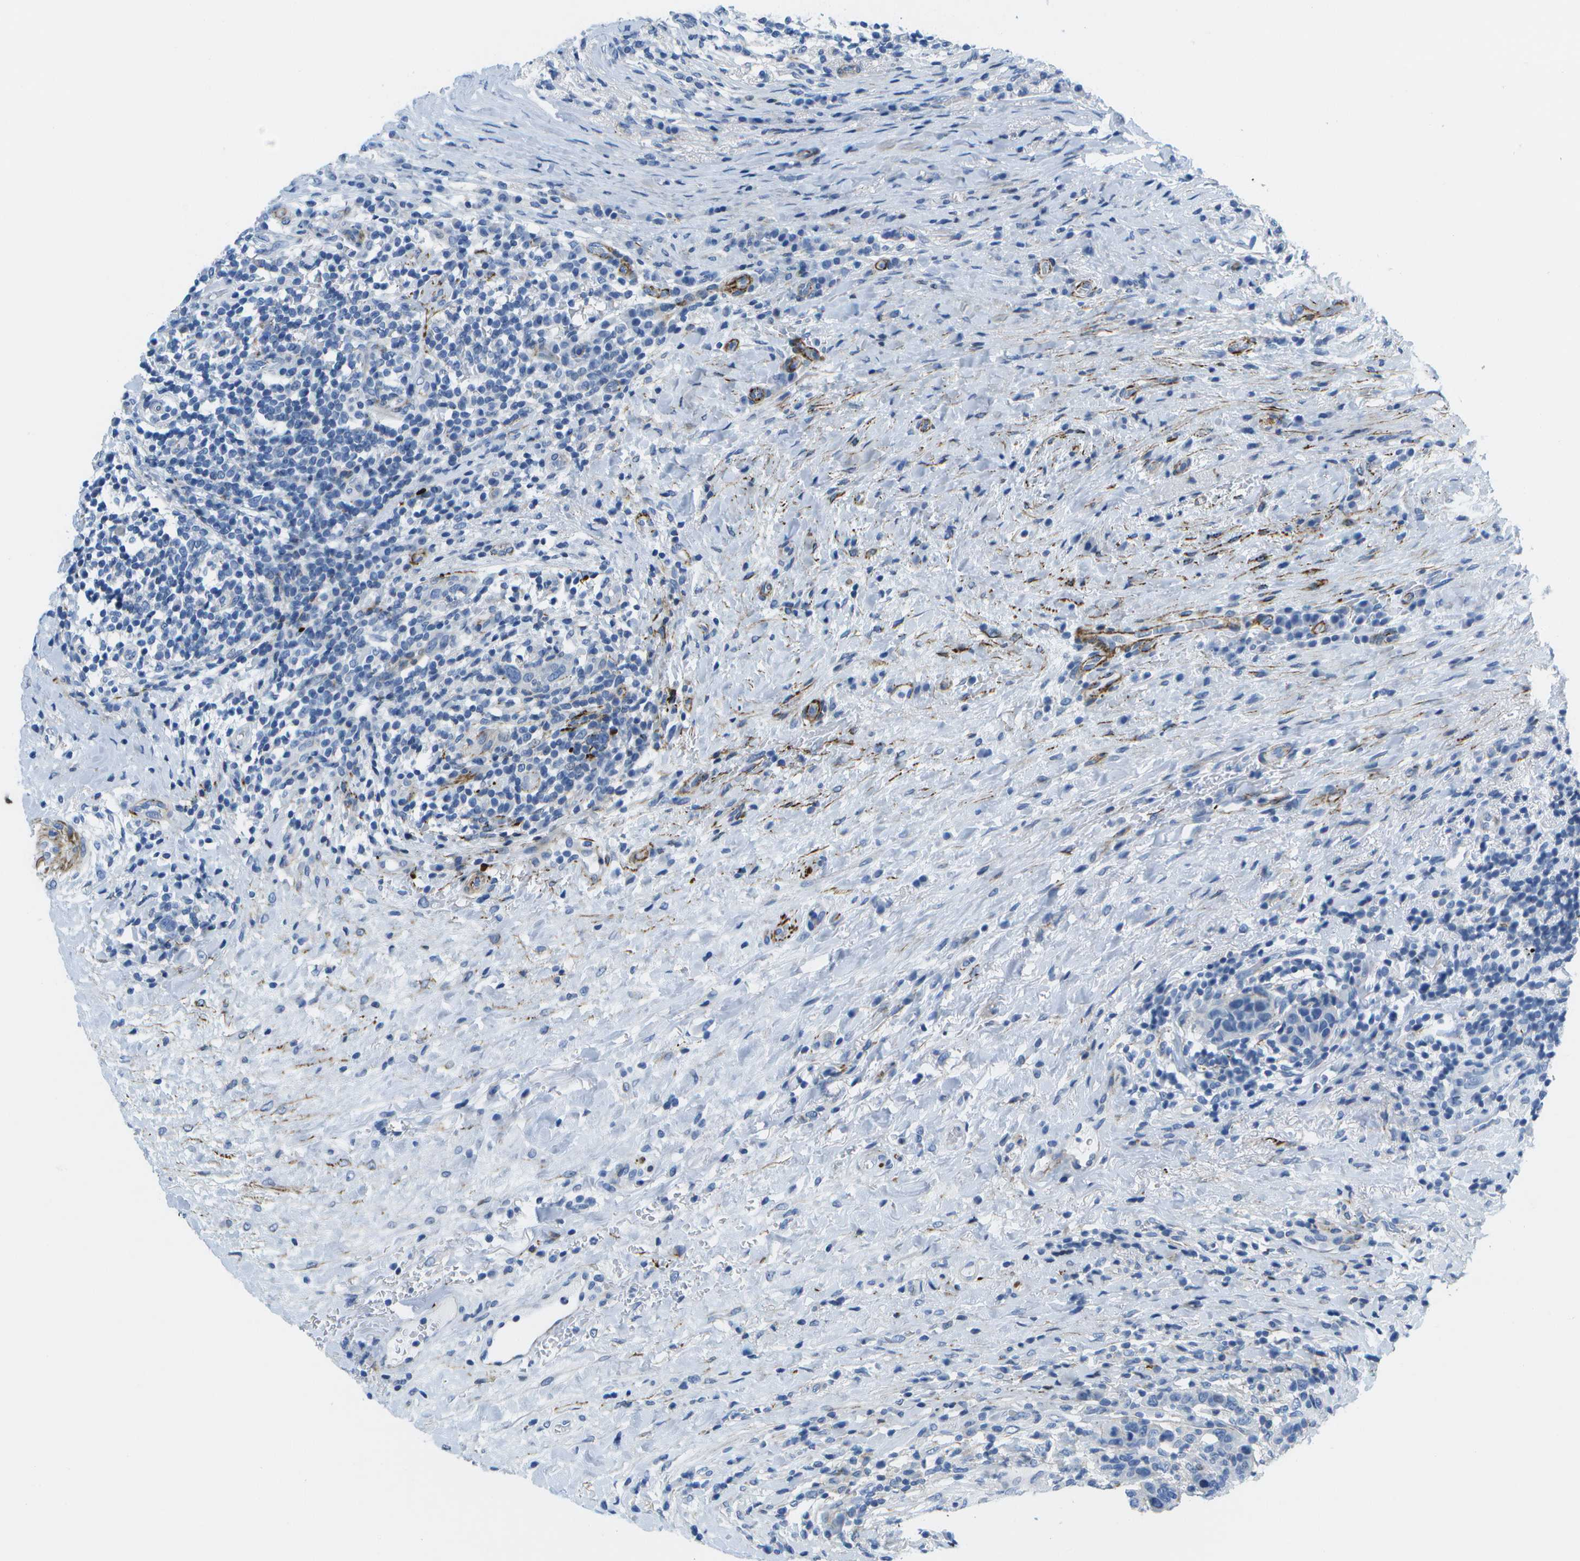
{"staining": {"intensity": "negative", "quantity": "none", "location": "none"}, "tissue": "breast cancer", "cell_type": "Tumor cells", "image_type": "cancer", "snomed": [{"axis": "morphology", "description": "Duct carcinoma"}, {"axis": "topography", "description": "Breast"}], "caption": "Histopathology image shows no significant protein positivity in tumor cells of breast cancer. (DAB (3,3'-diaminobenzidine) immunohistochemistry (IHC), high magnification).", "gene": "ADGRG6", "patient": {"sex": "female", "age": 50}}